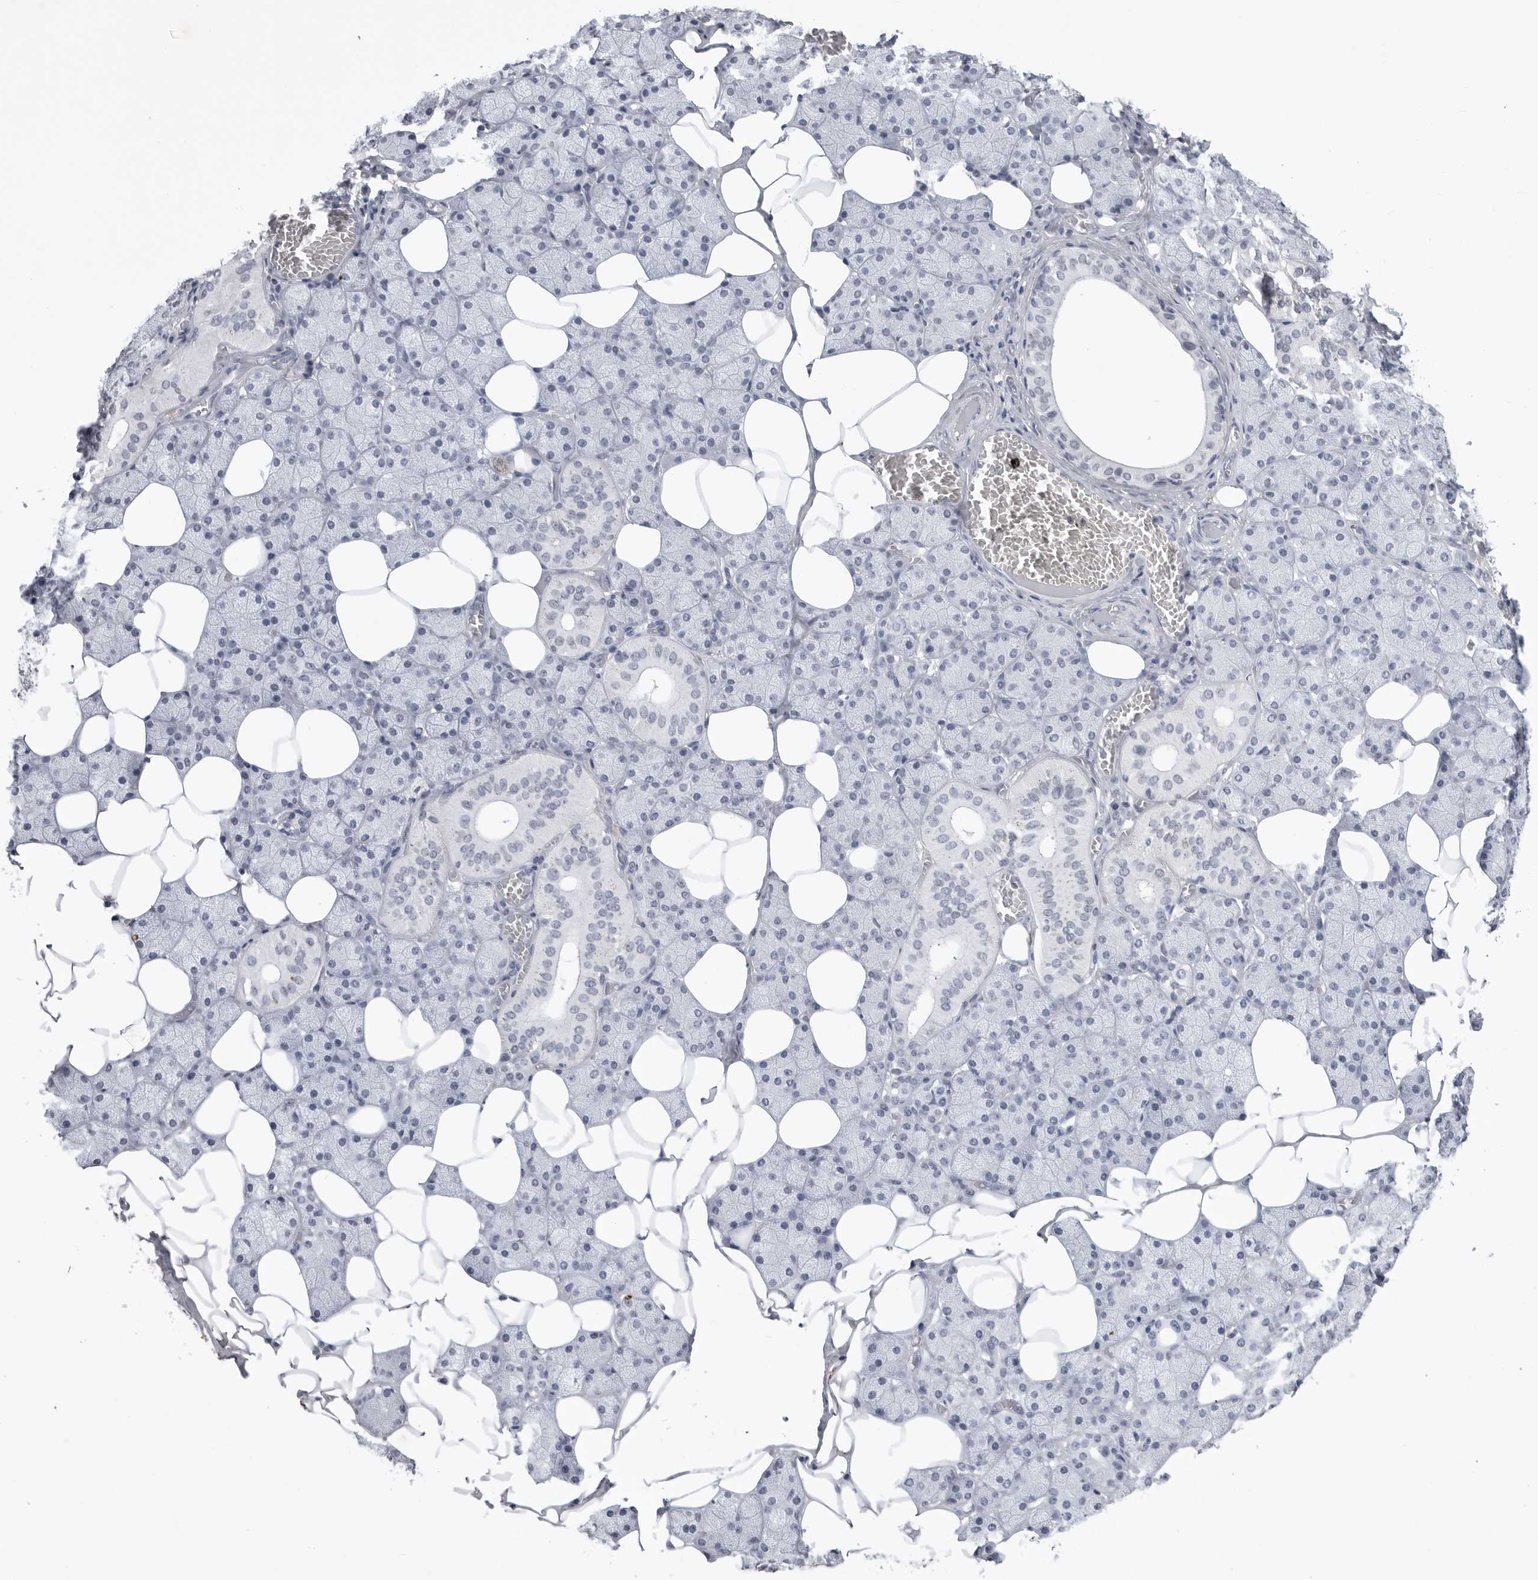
{"staining": {"intensity": "negative", "quantity": "none", "location": "none"}, "tissue": "salivary gland", "cell_type": "Glandular cells", "image_type": "normal", "snomed": [{"axis": "morphology", "description": "Normal tissue, NOS"}, {"axis": "topography", "description": "Salivary gland"}], "caption": "This is an IHC histopathology image of benign human salivary gland. There is no expression in glandular cells.", "gene": "RRM1", "patient": {"sex": "female", "age": 33}}